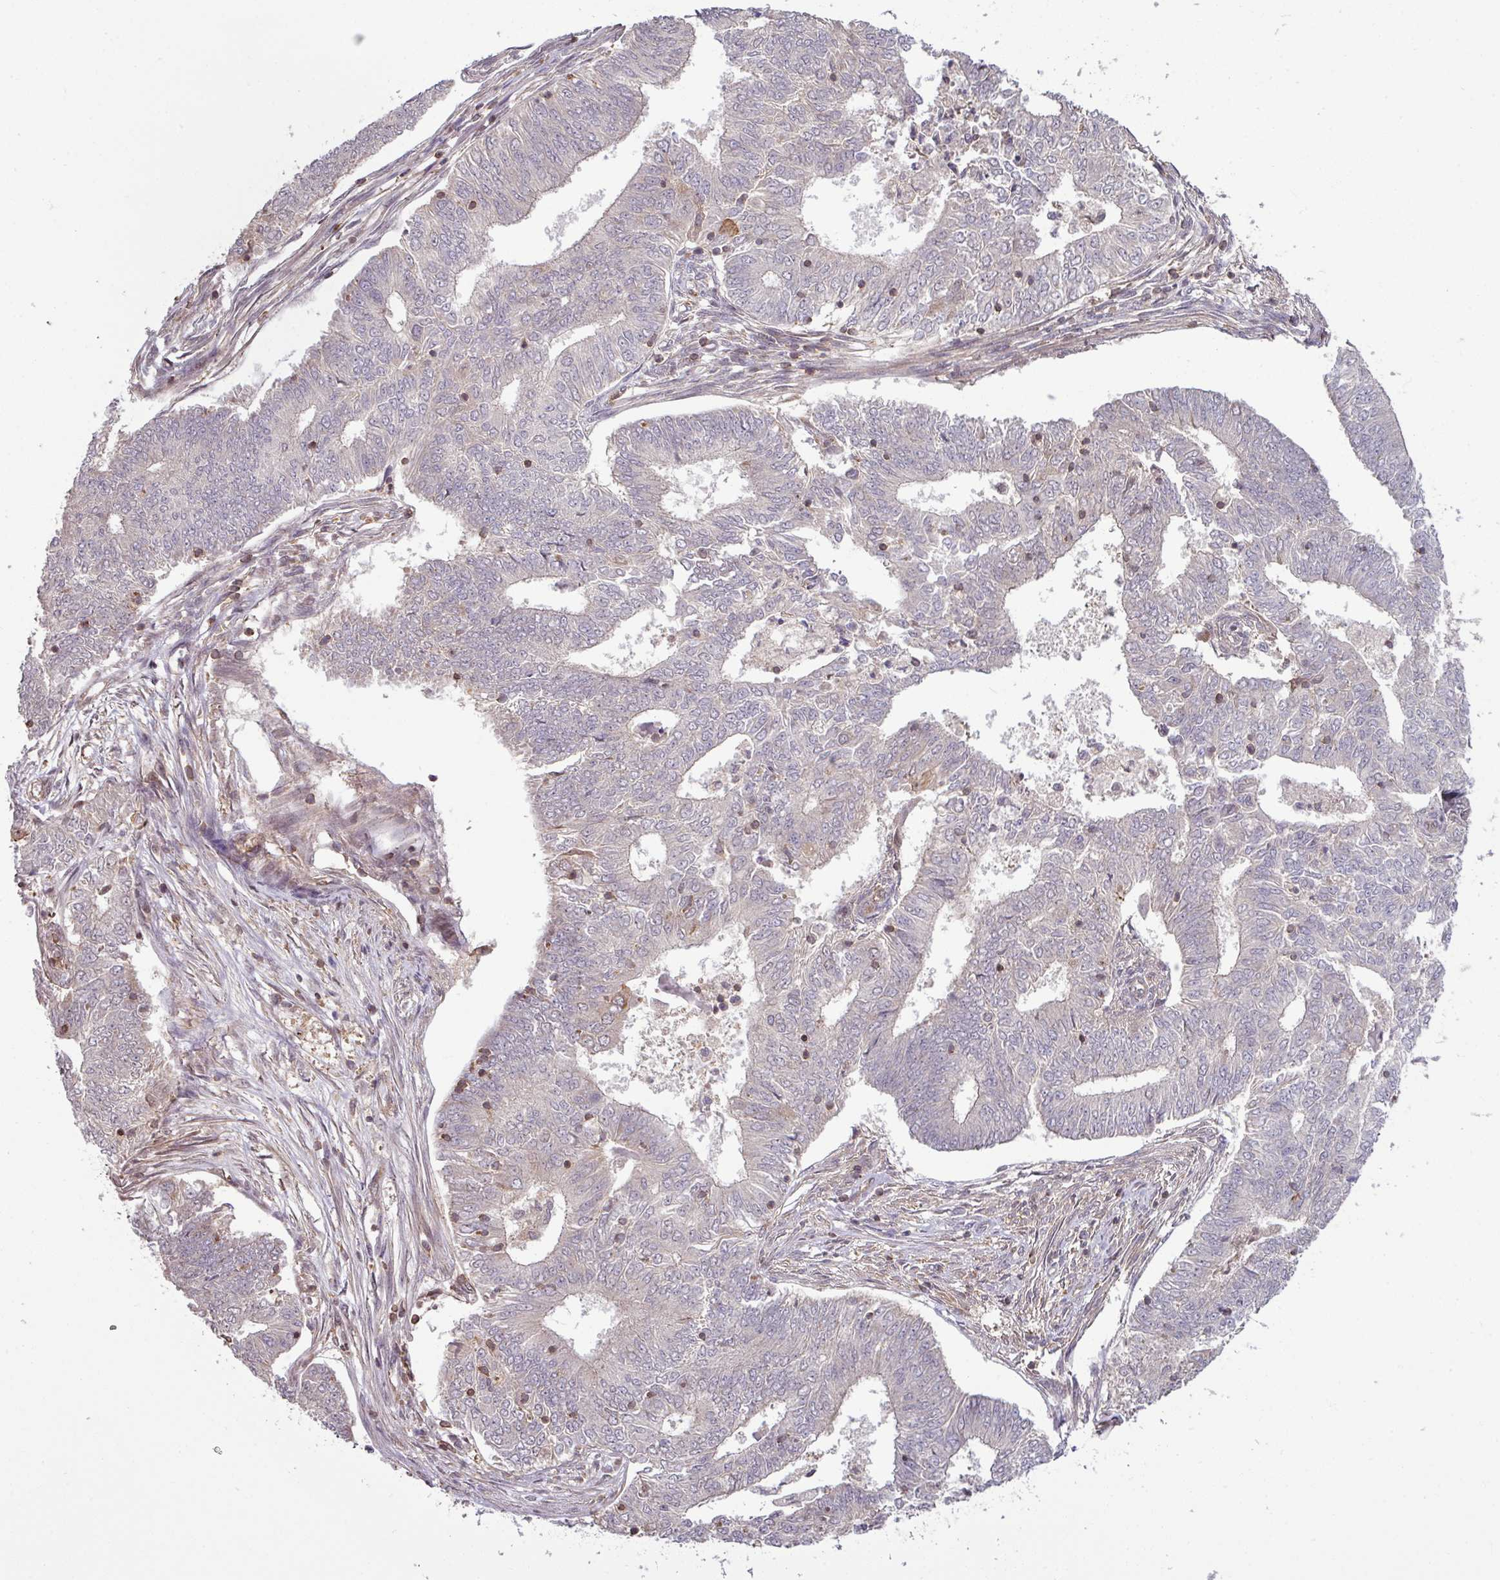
{"staining": {"intensity": "weak", "quantity": "<25%", "location": "cytoplasmic/membranous"}, "tissue": "endometrial cancer", "cell_type": "Tumor cells", "image_type": "cancer", "snomed": [{"axis": "morphology", "description": "Adenocarcinoma, NOS"}, {"axis": "topography", "description": "Endometrium"}], "caption": "Immunohistochemistry (IHC) micrograph of neoplastic tissue: adenocarcinoma (endometrial) stained with DAB (3,3'-diaminobenzidine) exhibits no significant protein positivity in tumor cells.", "gene": "TUSC3", "patient": {"sex": "female", "age": 62}}